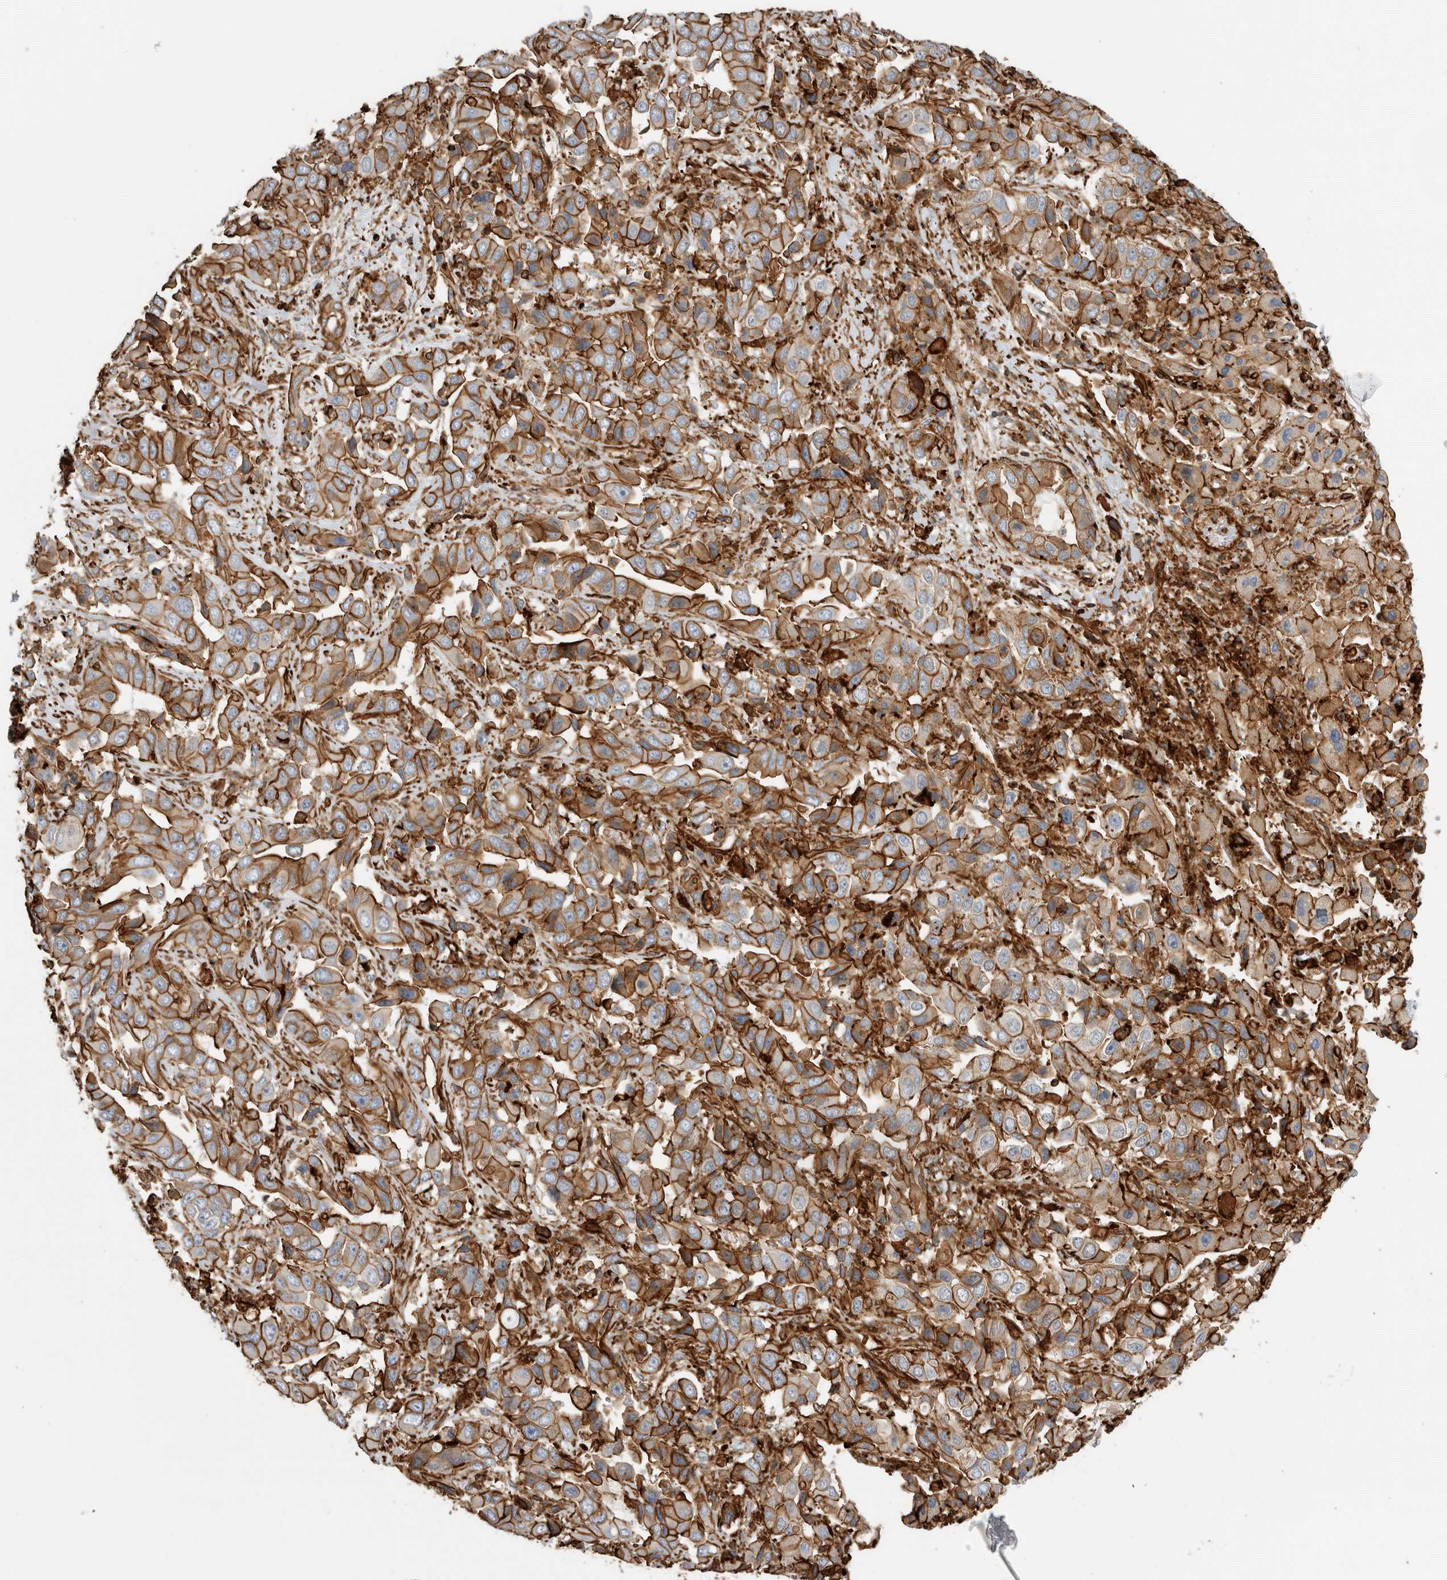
{"staining": {"intensity": "strong", "quantity": ">75%", "location": "cytoplasmic/membranous"}, "tissue": "liver cancer", "cell_type": "Tumor cells", "image_type": "cancer", "snomed": [{"axis": "morphology", "description": "Cholangiocarcinoma"}, {"axis": "topography", "description": "Liver"}], "caption": "A high amount of strong cytoplasmic/membranous staining is present in about >75% of tumor cells in liver cancer tissue.", "gene": "GPER1", "patient": {"sex": "female", "age": 52}}